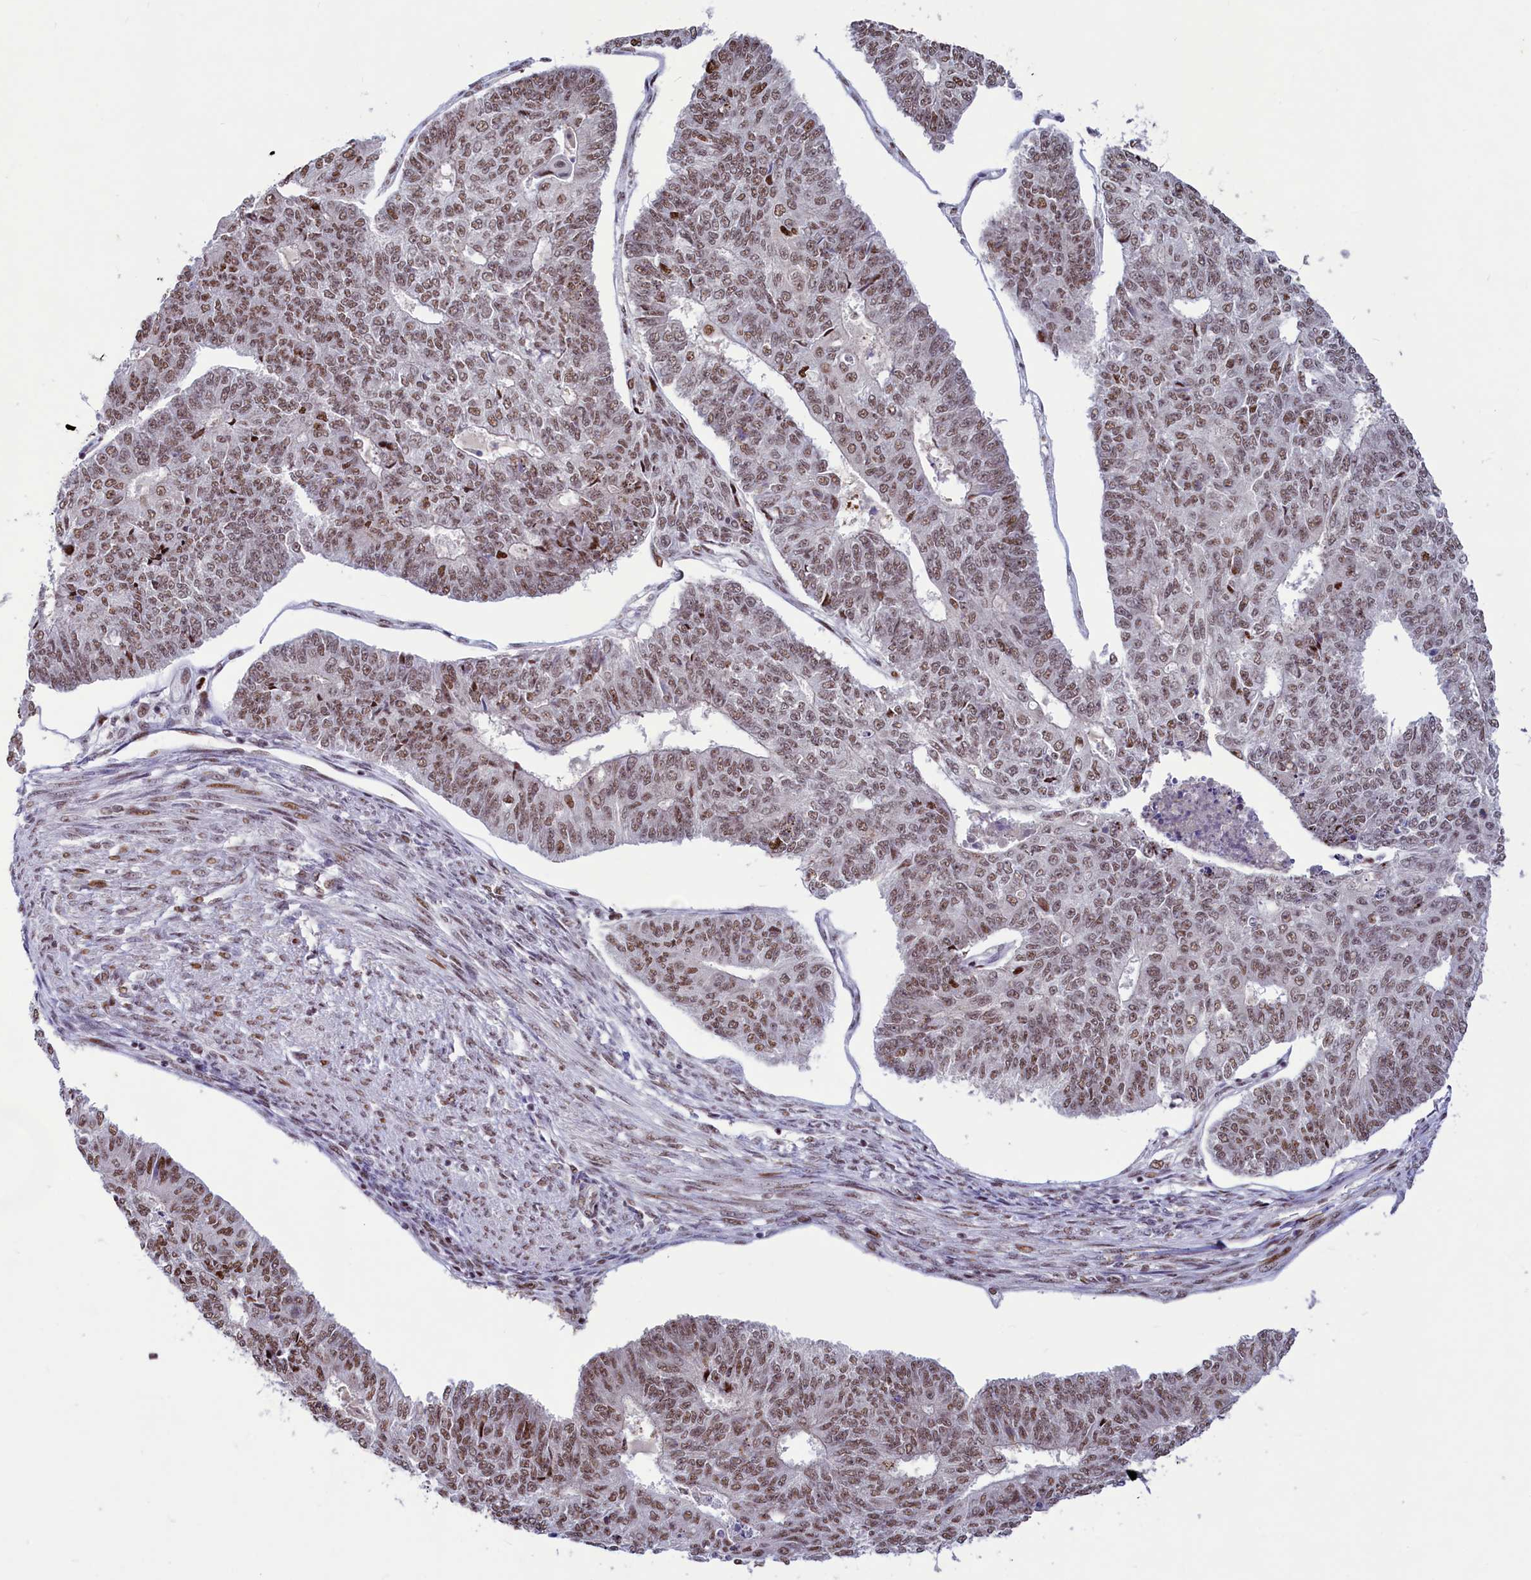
{"staining": {"intensity": "moderate", "quantity": ">75%", "location": "nuclear"}, "tissue": "endometrial cancer", "cell_type": "Tumor cells", "image_type": "cancer", "snomed": [{"axis": "morphology", "description": "Adenocarcinoma, NOS"}, {"axis": "topography", "description": "Endometrium"}], "caption": "An IHC image of tumor tissue is shown. Protein staining in brown shows moderate nuclear positivity in endometrial cancer within tumor cells.", "gene": "ANKS3", "patient": {"sex": "female", "age": 32}}